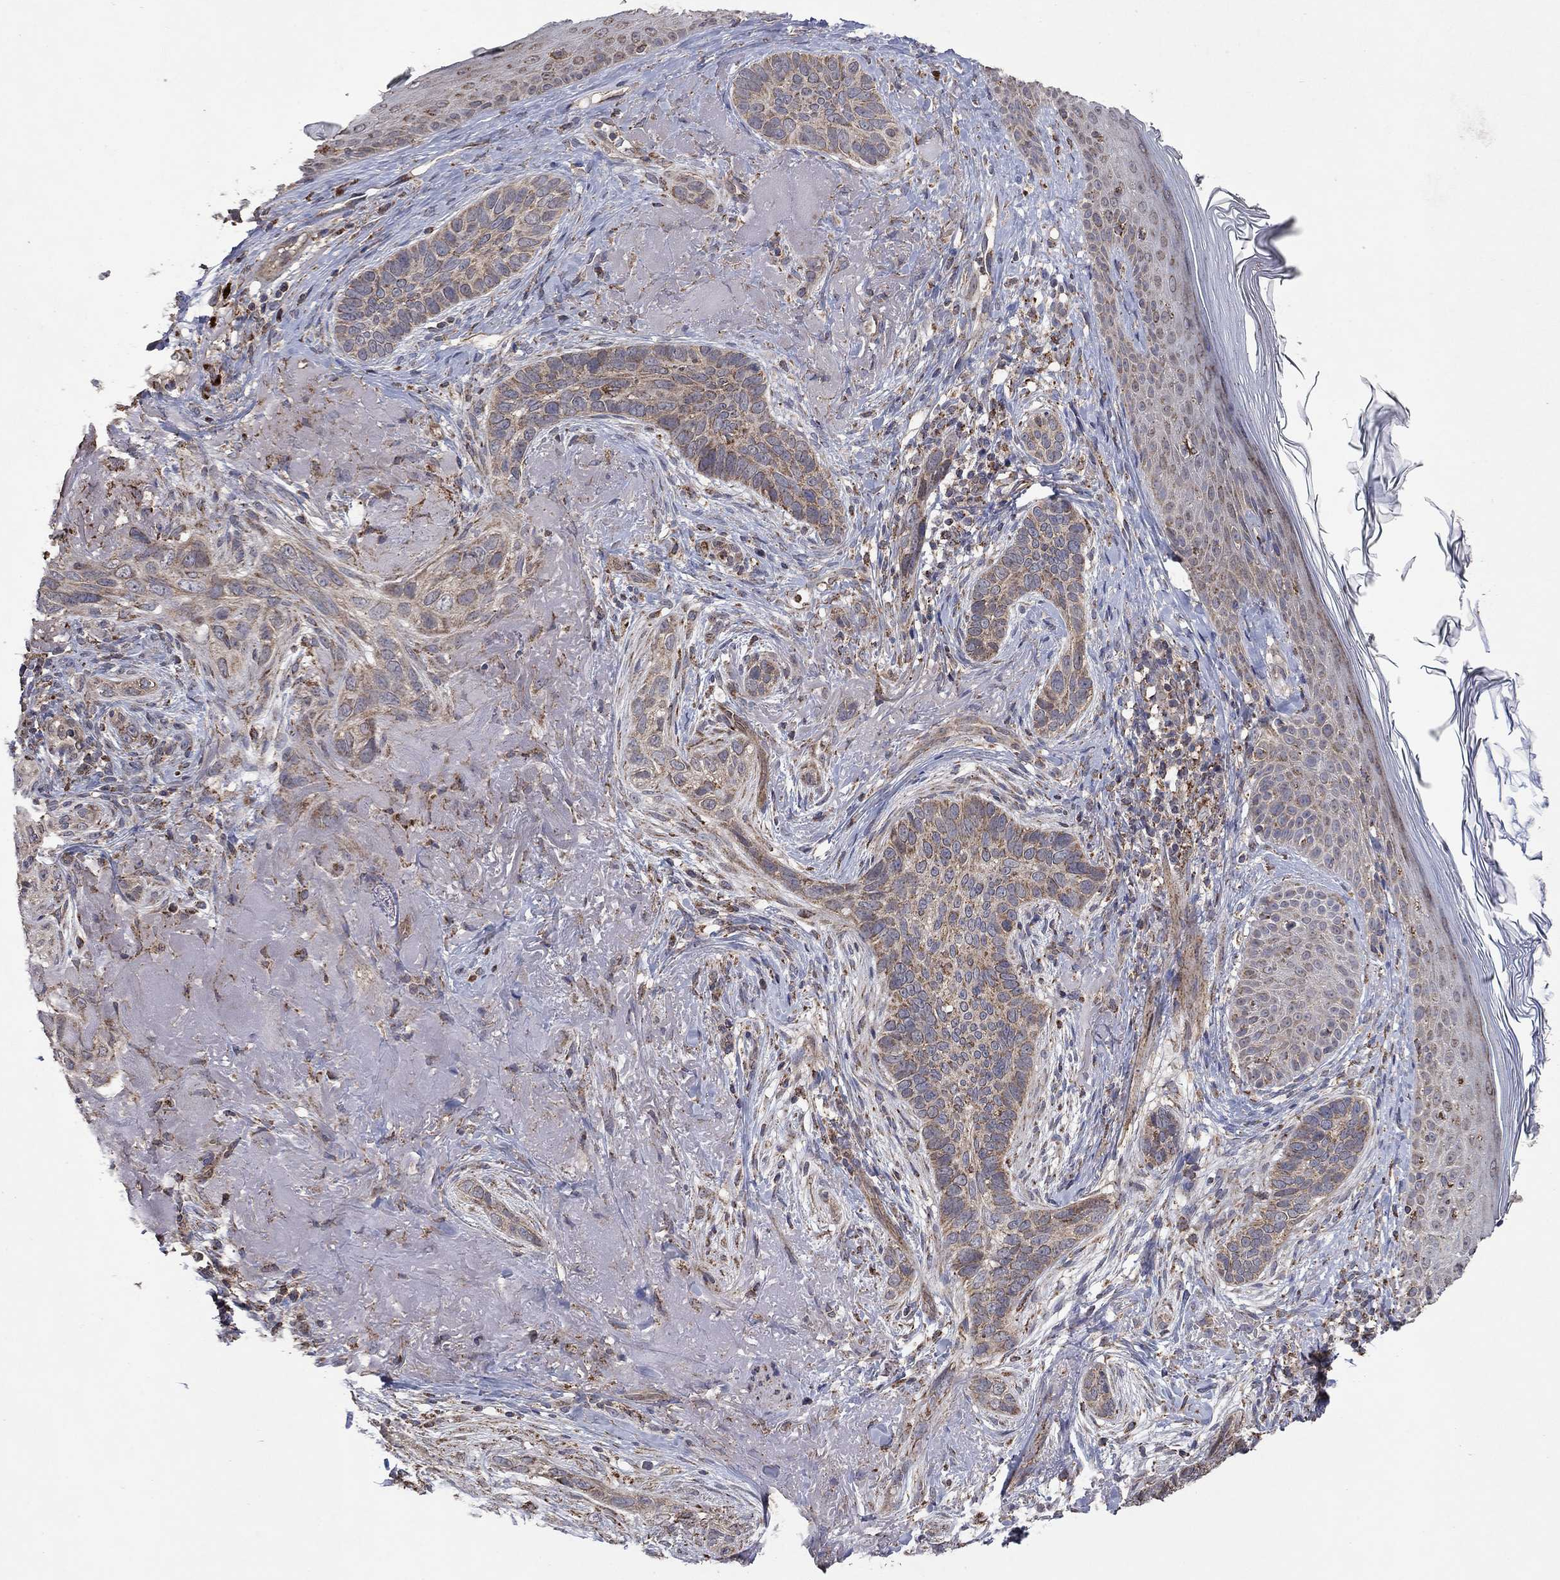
{"staining": {"intensity": "weak", "quantity": ">75%", "location": "cytoplasmic/membranous"}, "tissue": "skin cancer", "cell_type": "Tumor cells", "image_type": "cancer", "snomed": [{"axis": "morphology", "description": "Basal cell carcinoma"}, {"axis": "topography", "description": "Skin"}], "caption": "Tumor cells reveal low levels of weak cytoplasmic/membranous staining in approximately >75% of cells in human skin cancer. (Brightfield microscopy of DAB IHC at high magnification).", "gene": "DPH1", "patient": {"sex": "male", "age": 91}}